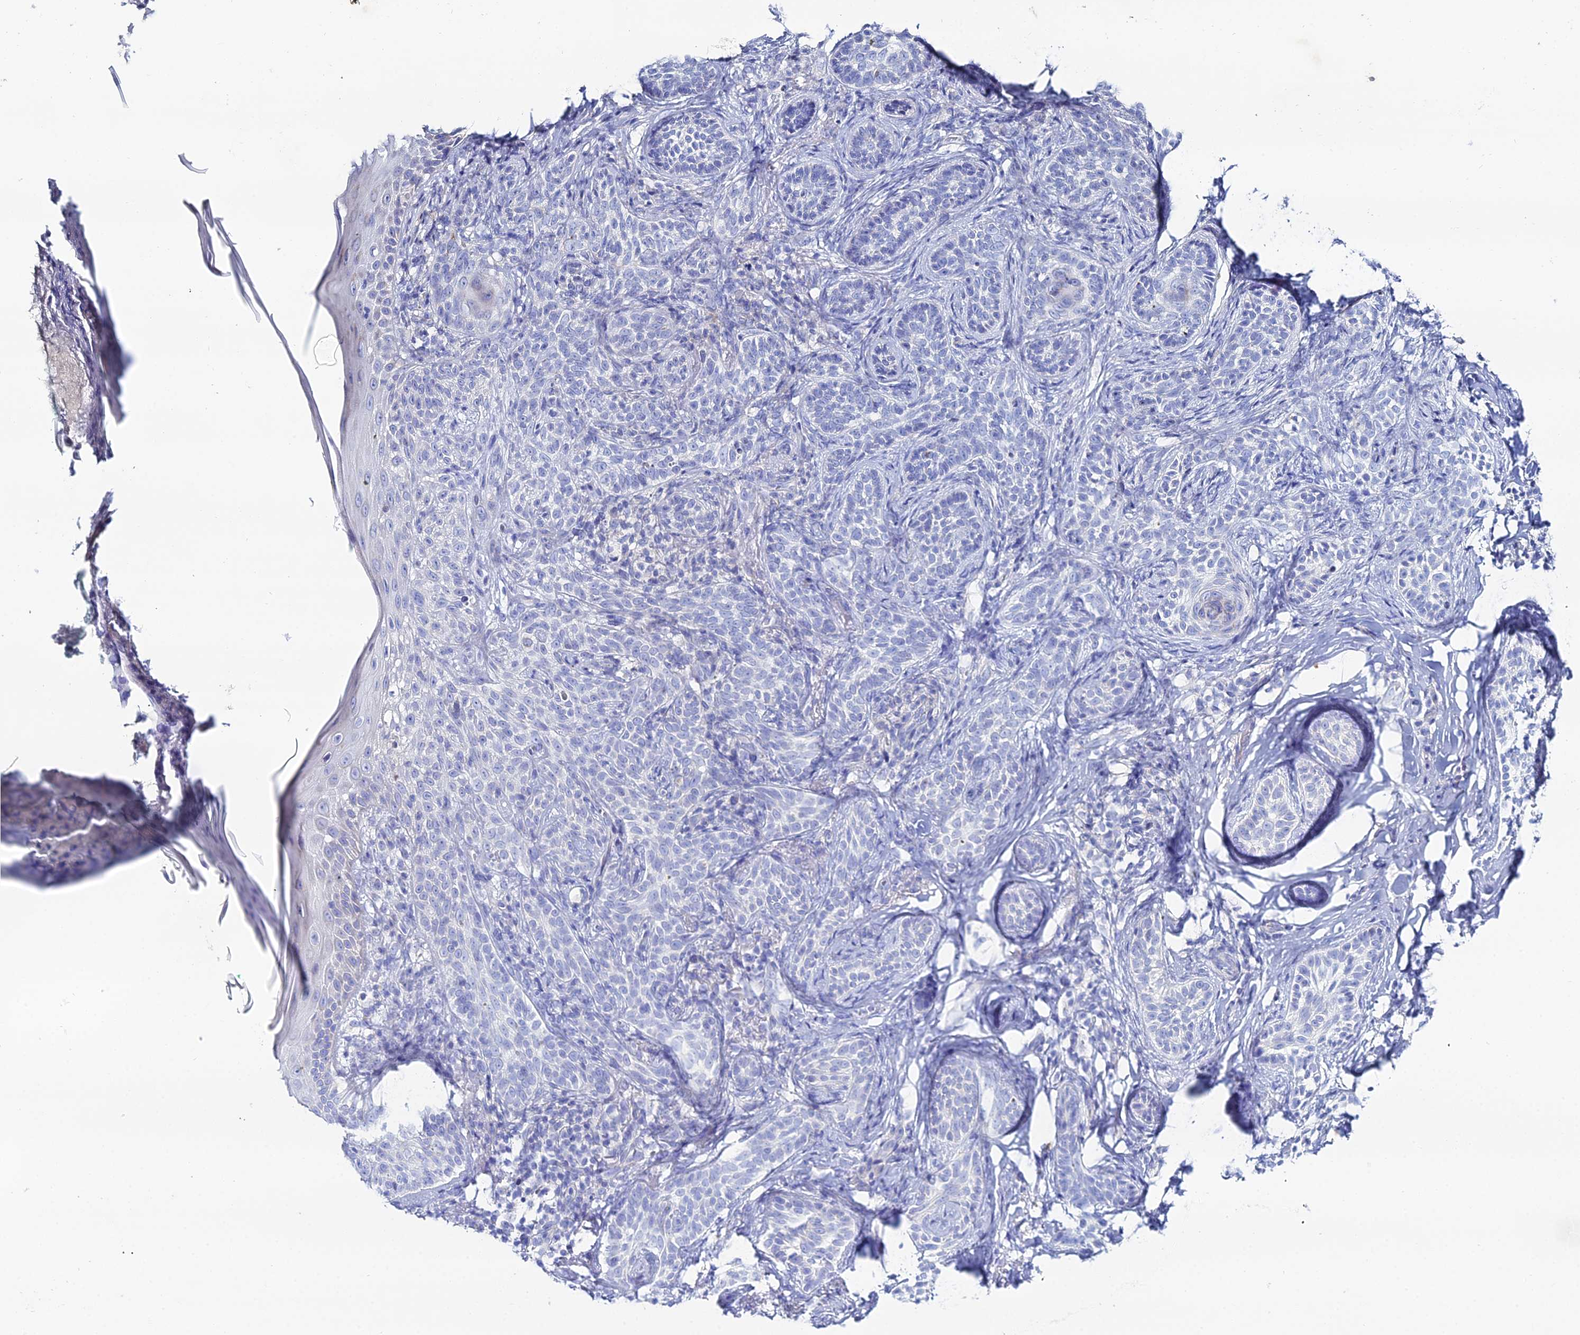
{"staining": {"intensity": "negative", "quantity": "none", "location": "none"}, "tissue": "skin cancer", "cell_type": "Tumor cells", "image_type": "cancer", "snomed": [{"axis": "morphology", "description": "Basal cell carcinoma"}, {"axis": "topography", "description": "Skin"}], "caption": "Tumor cells show no significant protein positivity in skin cancer (basal cell carcinoma). (DAB IHC, high magnification).", "gene": "DHX34", "patient": {"sex": "male", "age": 71}}